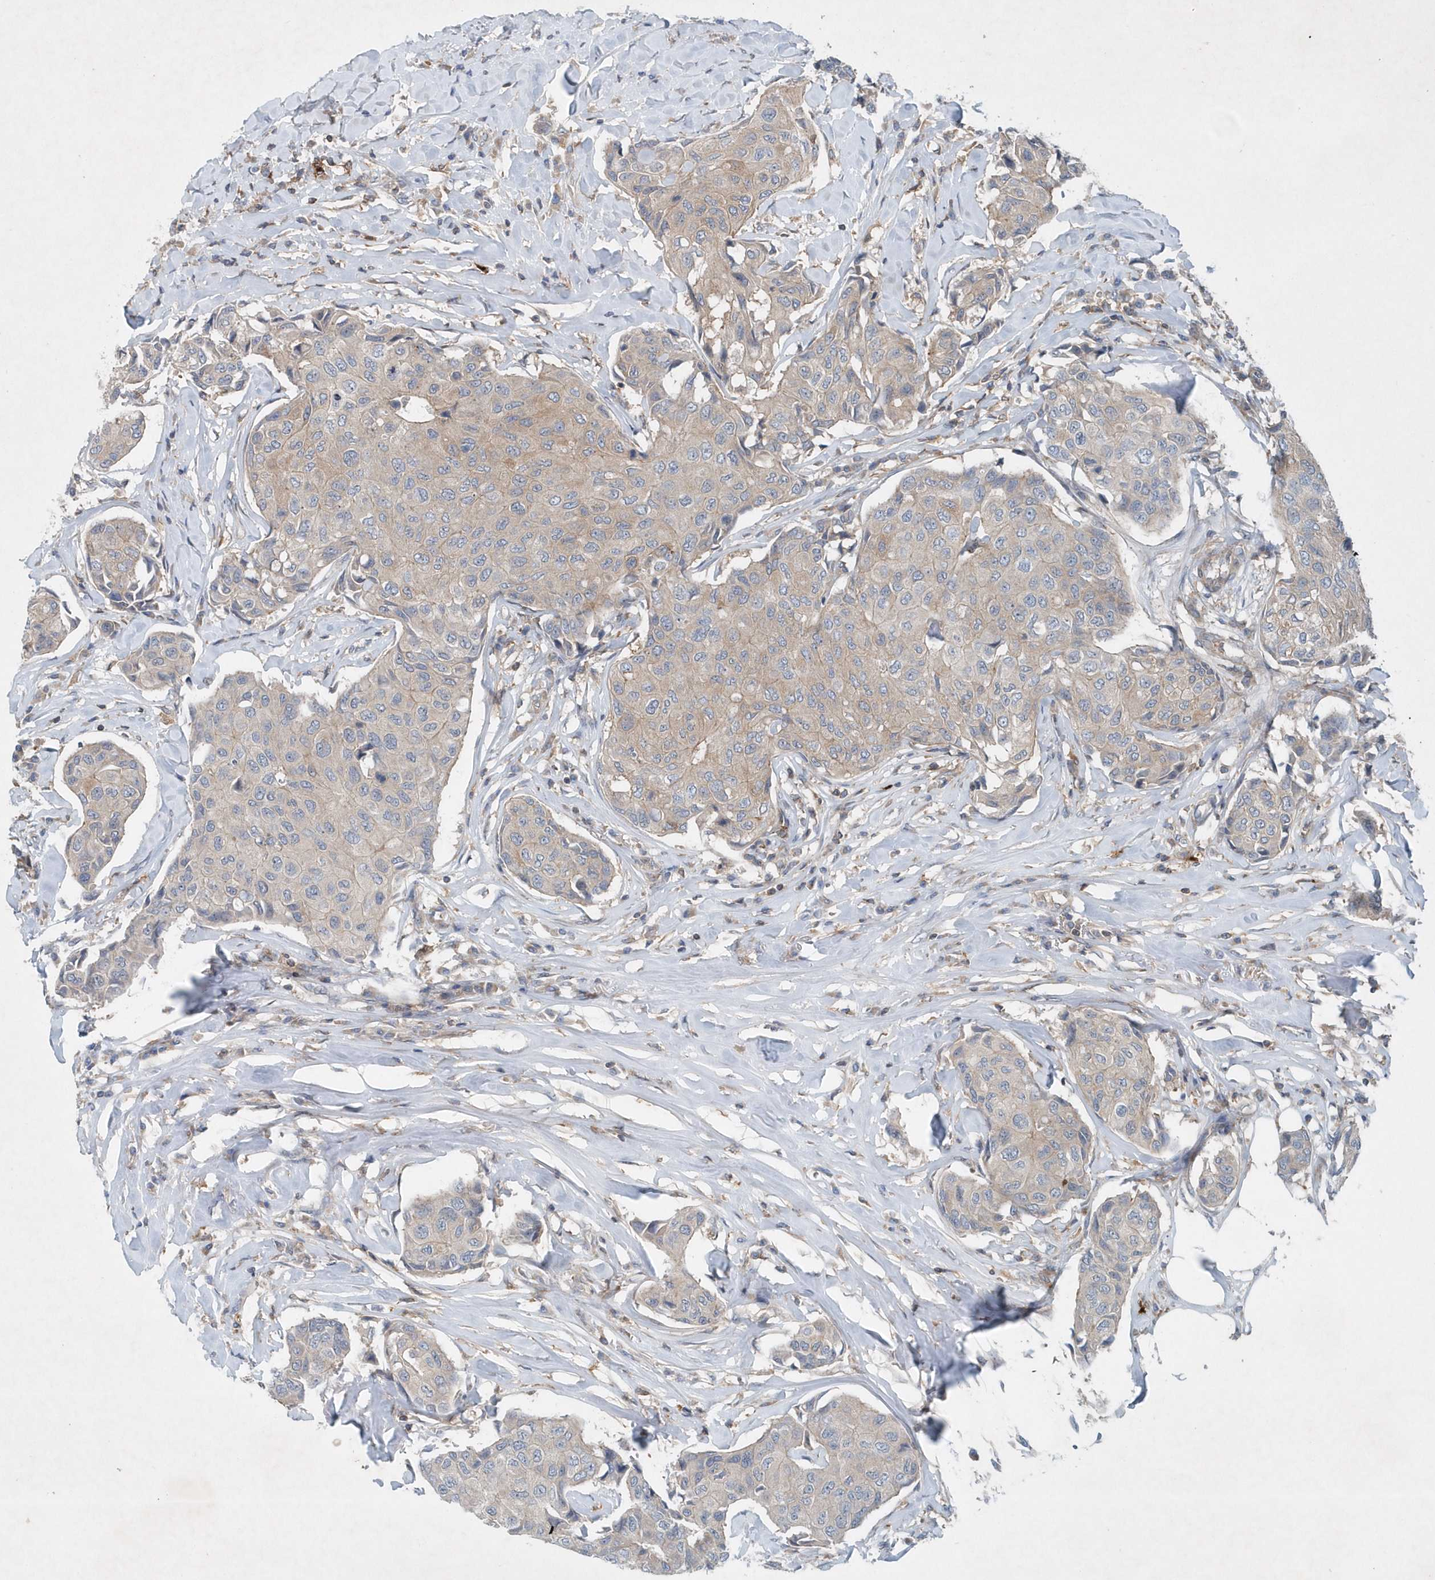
{"staining": {"intensity": "negative", "quantity": "none", "location": "none"}, "tissue": "breast cancer", "cell_type": "Tumor cells", "image_type": "cancer", "snomed": [{"axis": "morphology", "description": "Duct carcinoma"}, {"axis": "topography", "description": "Breast"}], "caption": "This is an immunohistochemistry (IHC) image of infiltrating ductal carcinoma (breast). There is no positivity in tumor cells.", "gene": "P2RY10", "patient": {"sex": "female", "age": 80}}